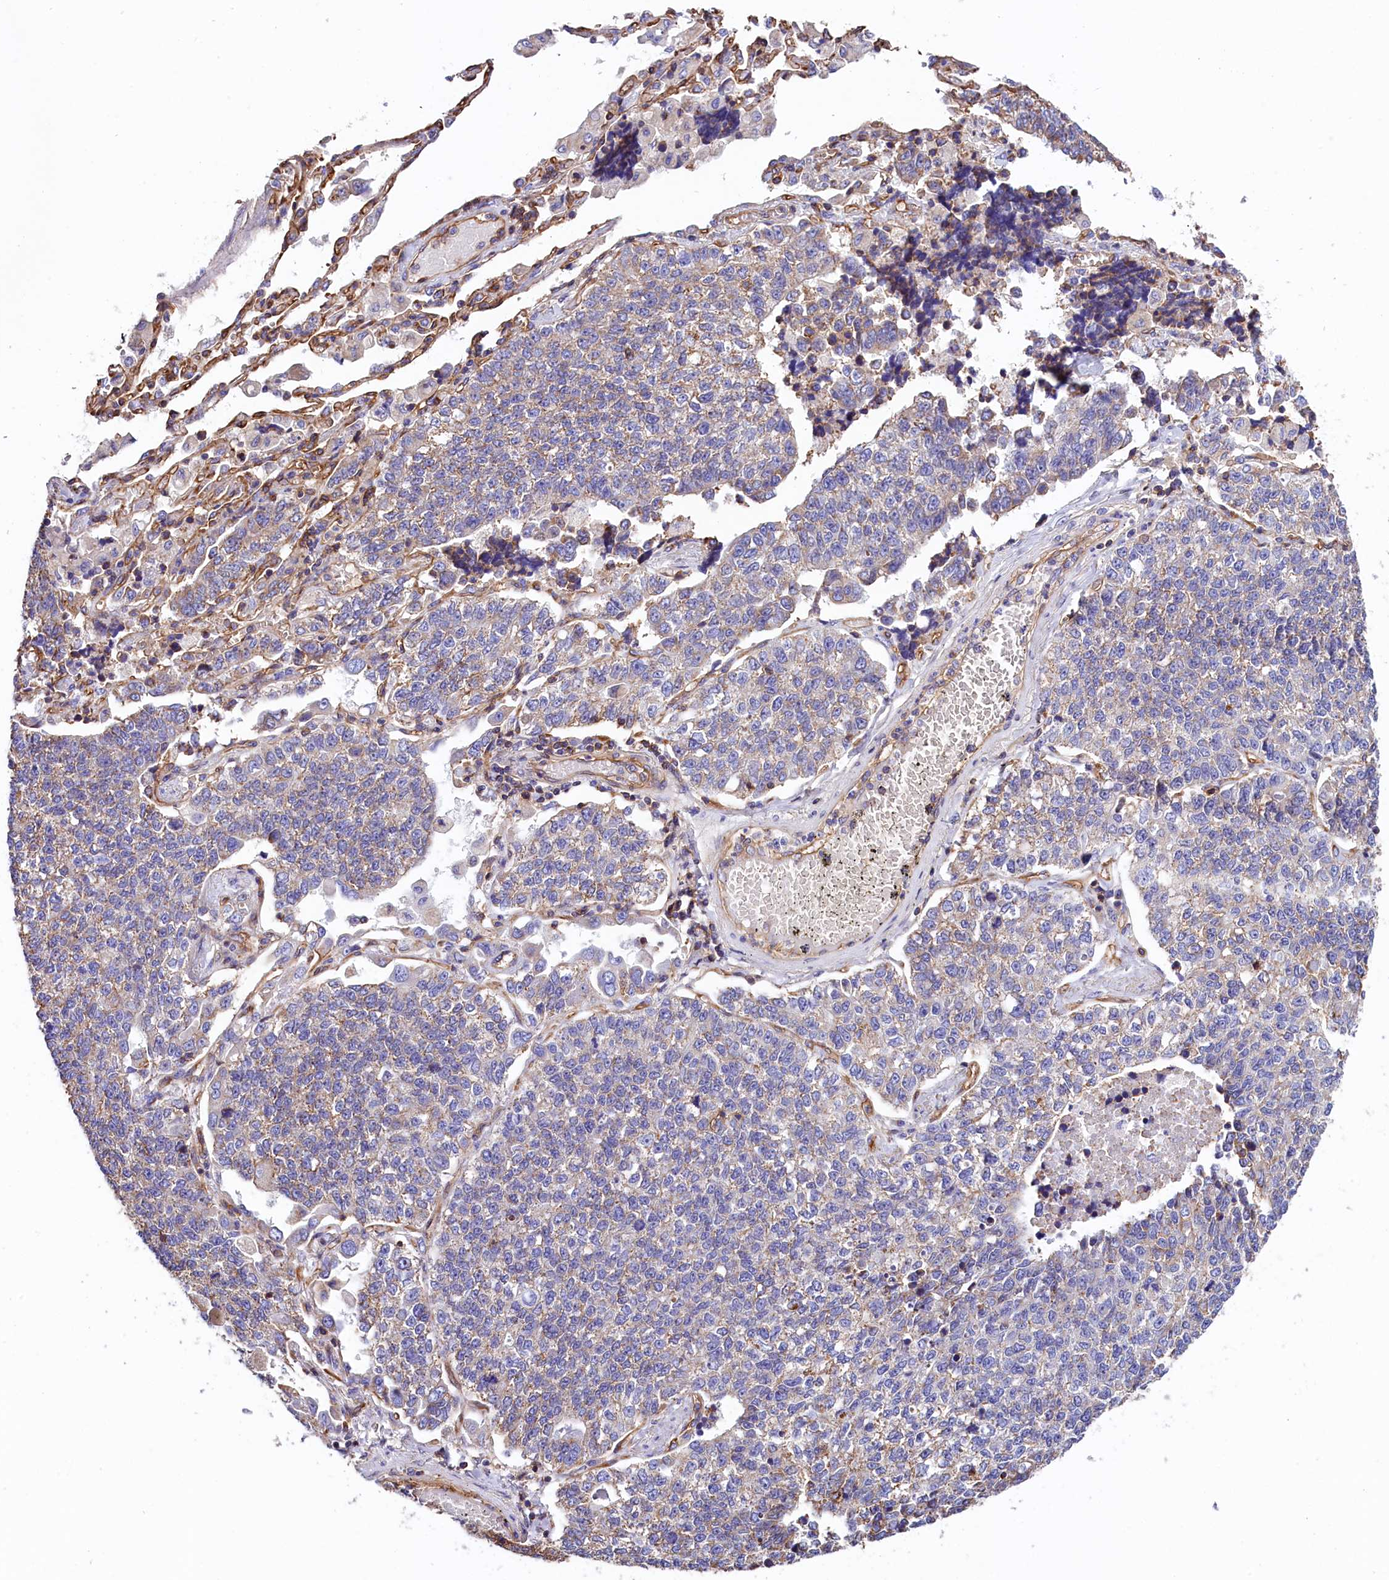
{"staining": {"intensity": "weak", "quantity": "<25%", "location": "cytoplasmic/membranous"}, "tissue": "lung cancer", "cell_type": "Tumor cells", "image_type": "cancer", "snomed": [{"axis": "morphology", "description": "Adenocarcinoma, NOS"}, {"axis": "topography", "description": "Lung"}], "caption": "Tumor cells show no significant protein expression in adenocarcinoma (lung).", "gene": "ATP2B4", "patient": {"sex": "male", "age": 49}}